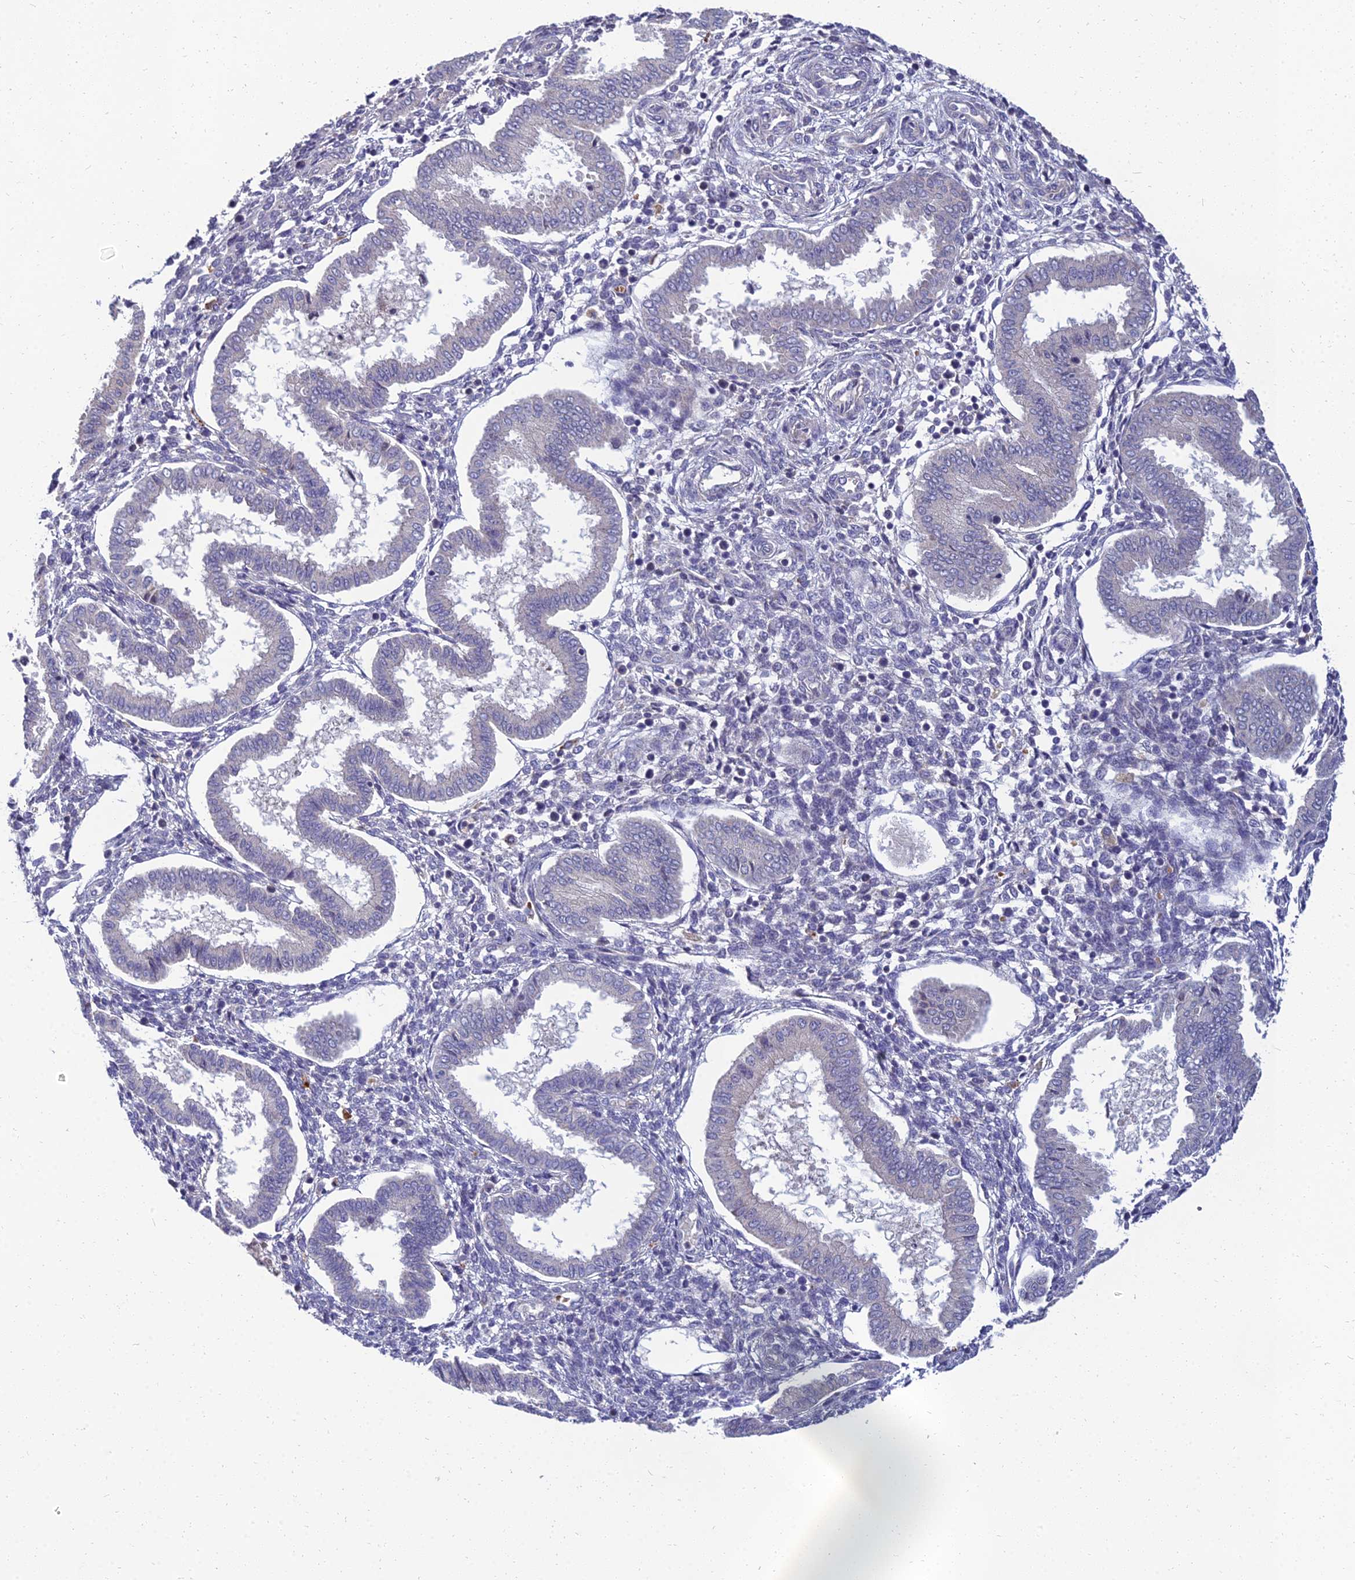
{"staining": {"intensity": "negative", "quantity": "none", "location": "none"}, "tissue": "endometrium", "cell_type": "Cells in endometrial stroma", "image_type": "normal", "snomed": [{"axis": "morphology", "description": "Normal tissue, NOS"}, {"axis": "topography", "description": "Endometrium"}], "caption": "This is an immunohistochemistry (IHC) photomicrograph of normal human endometrium. There is no staining in cells in endometrial stroma.", "gene": "NPY", "patient": {"sex": "female", "age": 24}}